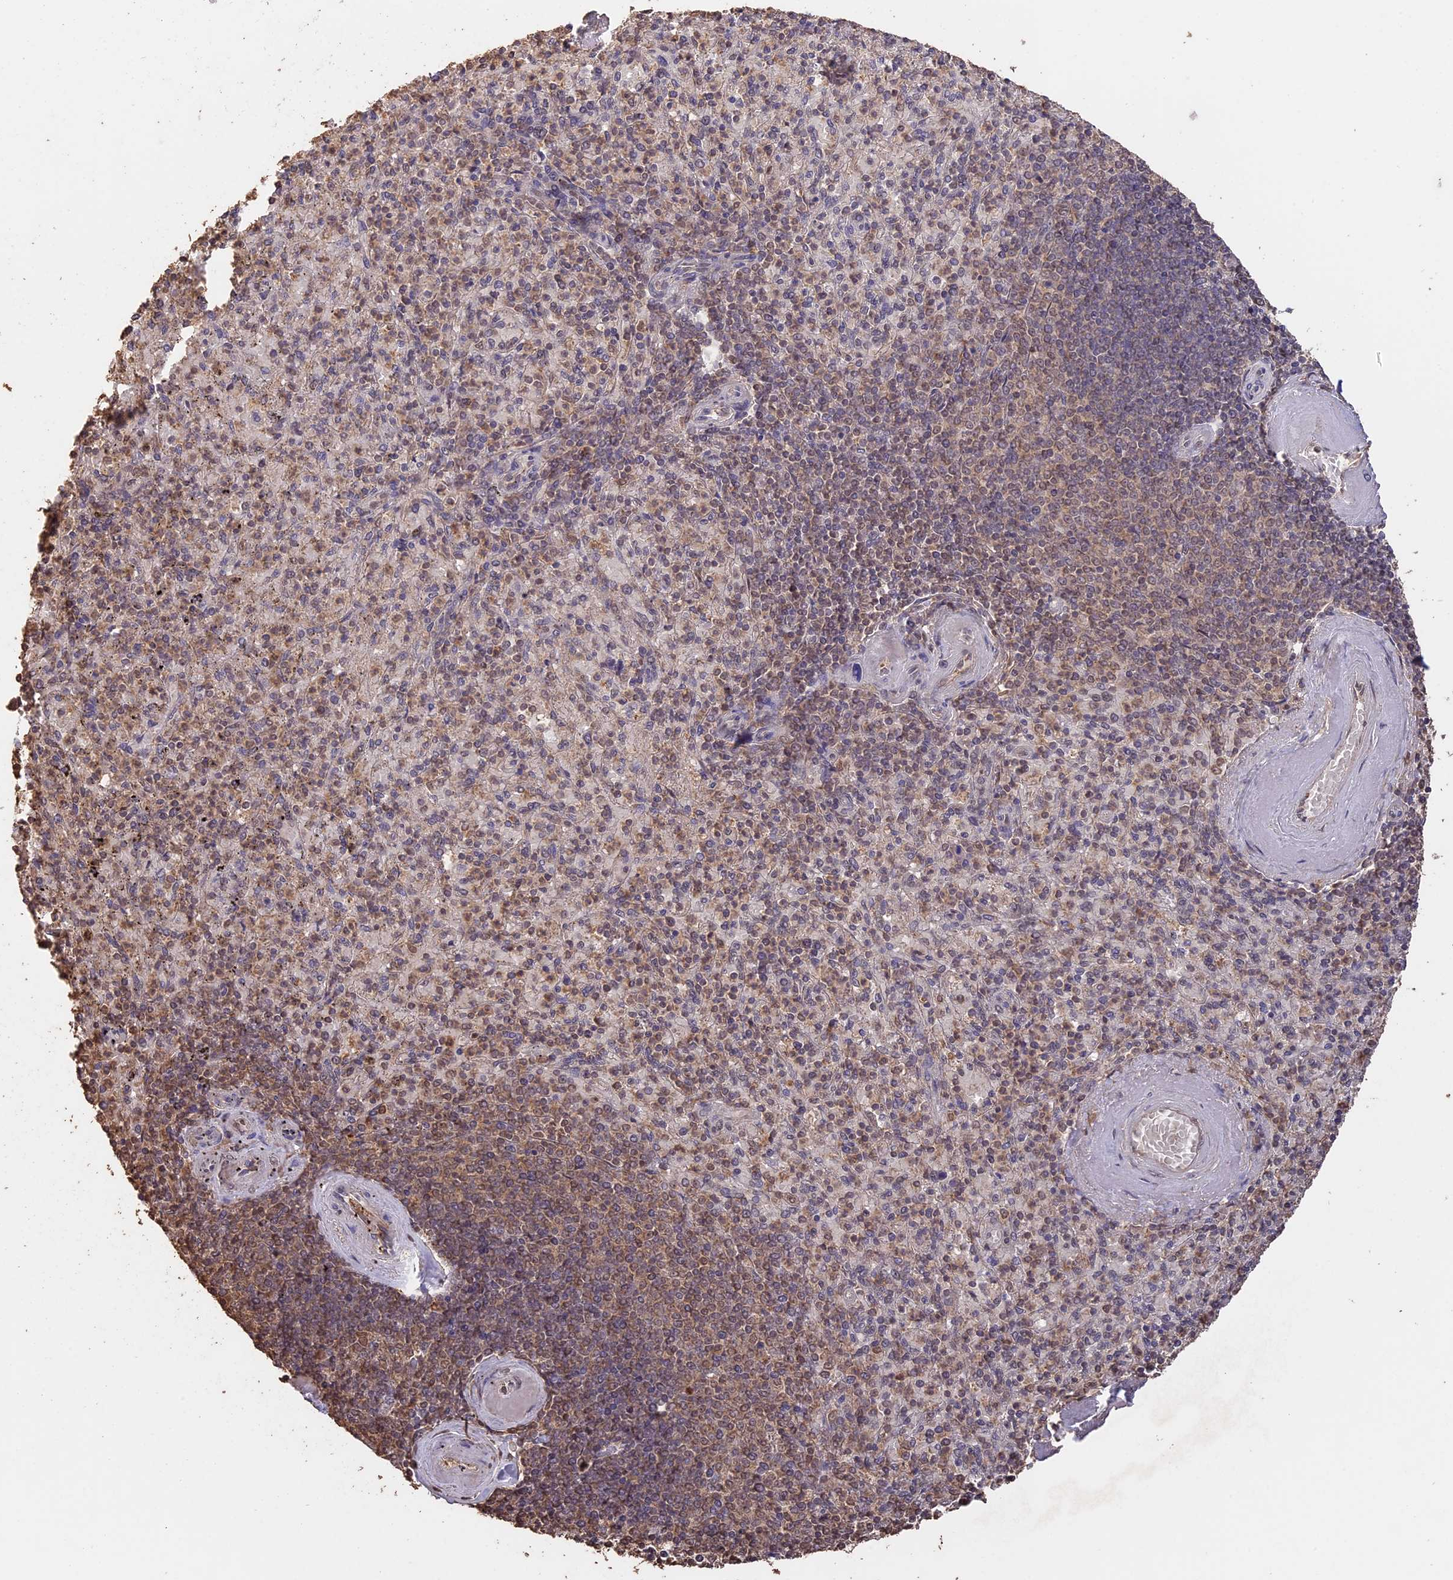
{"staining": {"intensity": "moderate", "quantity": "25%-75%", "location": "cytoplasmic/membranous,nuclear"}, "tissue": "spleen", "cell_type": "Cells in red pulp", "image_type": "normal", "snomed": [{"axis": "morphology", "description": "Normal tissue, NOS"}, {"axis": "topography", "description": "Spleen"}], "caption": "Immunohistochemistry (IHC) of normal spleen exhibits medium levels of moderate cytoplasmic/membranous,nuclear expression in about 25%-75% of cells in red pulp.", "gene": "PSMC6", "patient": {"sex": "male", "age": 82}}